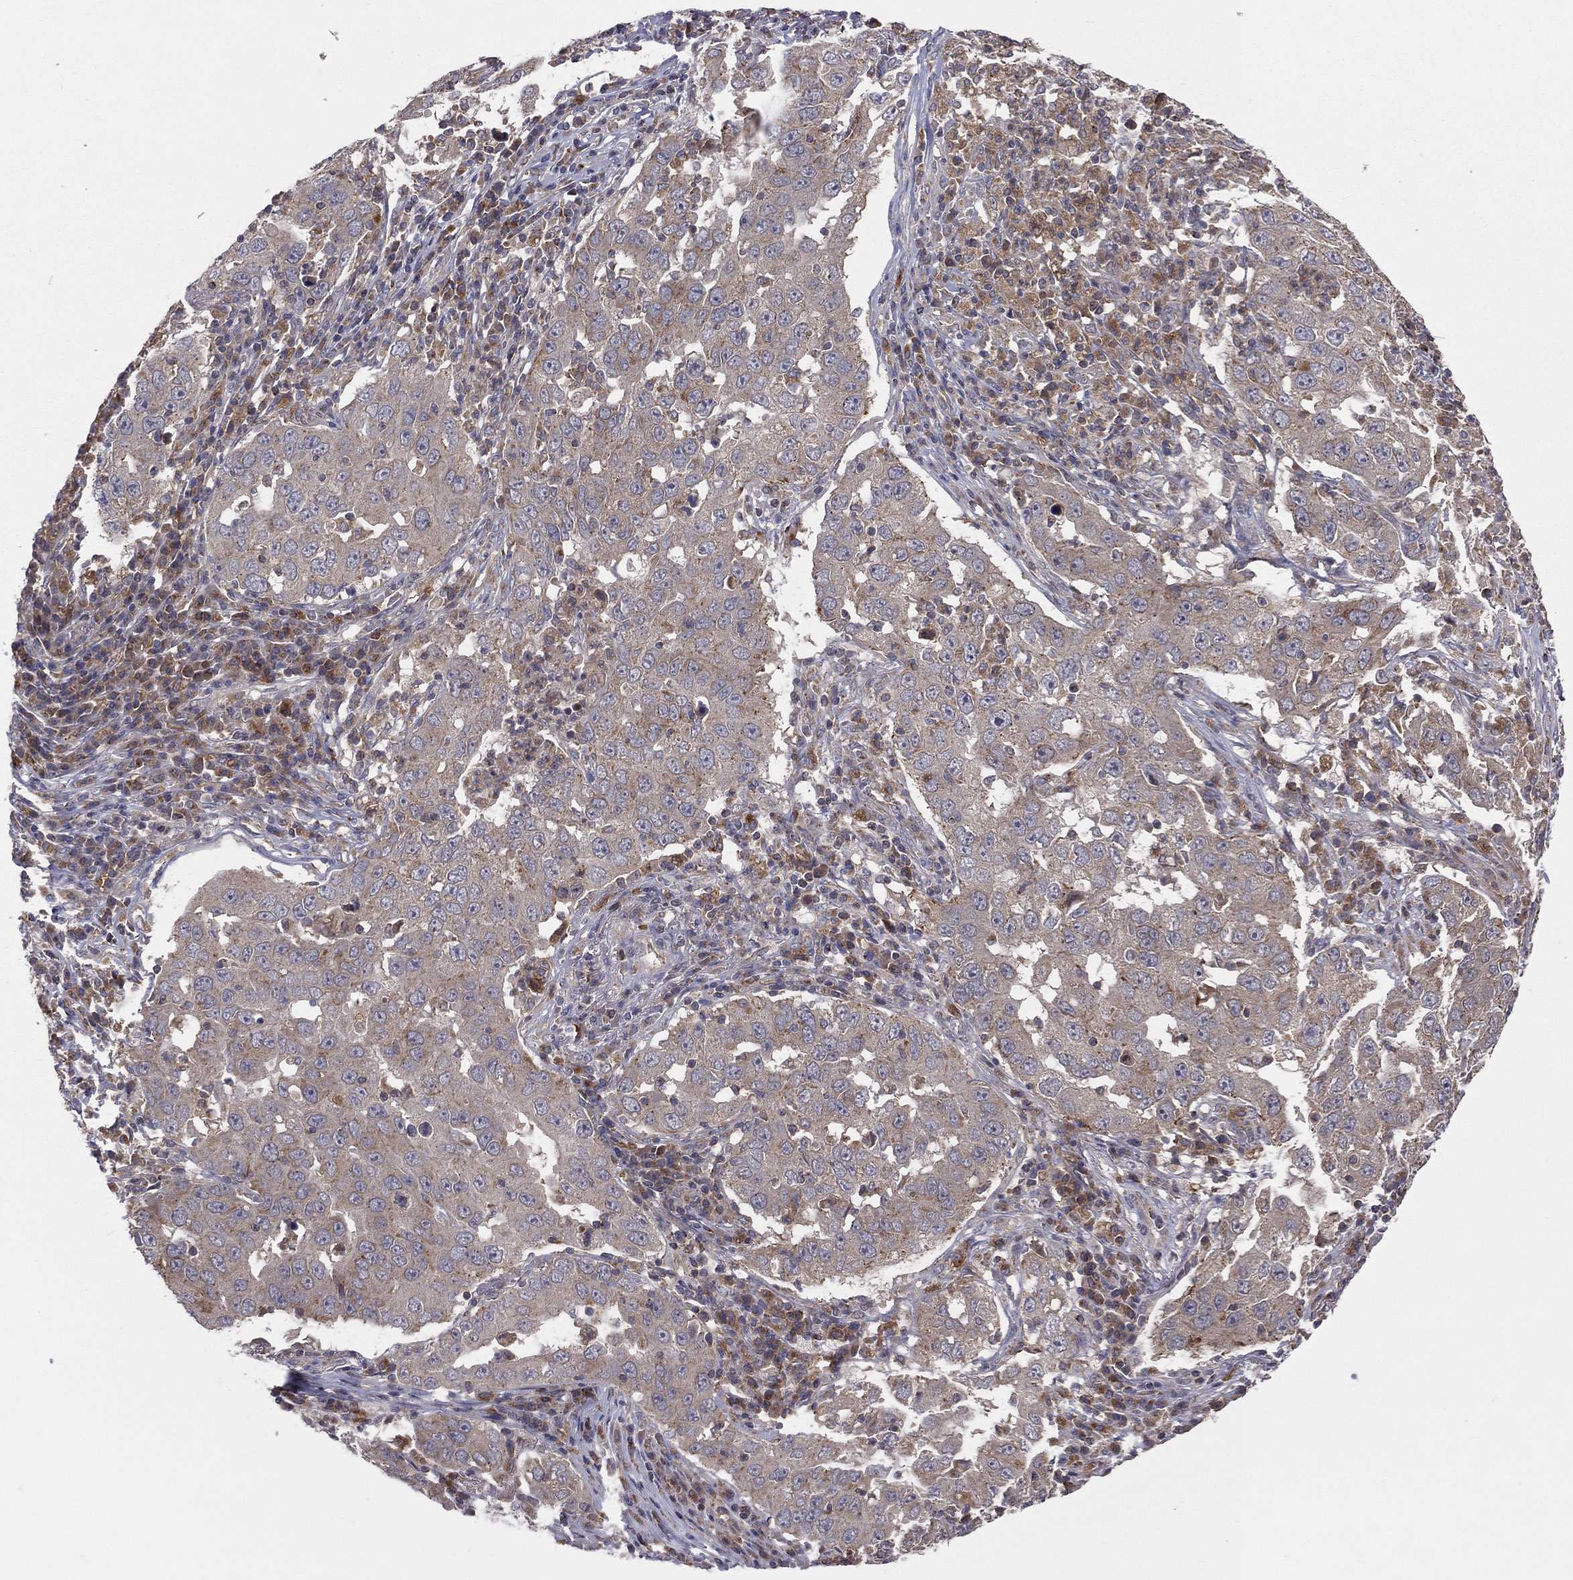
{"staining": {"intensity": "negative", "quantity": "none", "location": "none"}, "tissue": "lung cancer", "cell_type": "Tumor cells", "image_type": "cancer", "snomed": [{"axis": "morphology", "description": "Adenocarcinoma, NOS"}, {"axis": "topography", "description": "Lung"}], "caption": "An immunohistochemistry (IHC) micrograph of lung adenocarcinoma is shown. There is no staining in tumor cells of lung adenocarcinoma. Brightfield microscopy of immunohistochemistry stained with DAB (brown) and hematoxylin (blue), captured at high magnification.", "gene": "STARD3", "patient": {"sex": "male", "age": 73}}